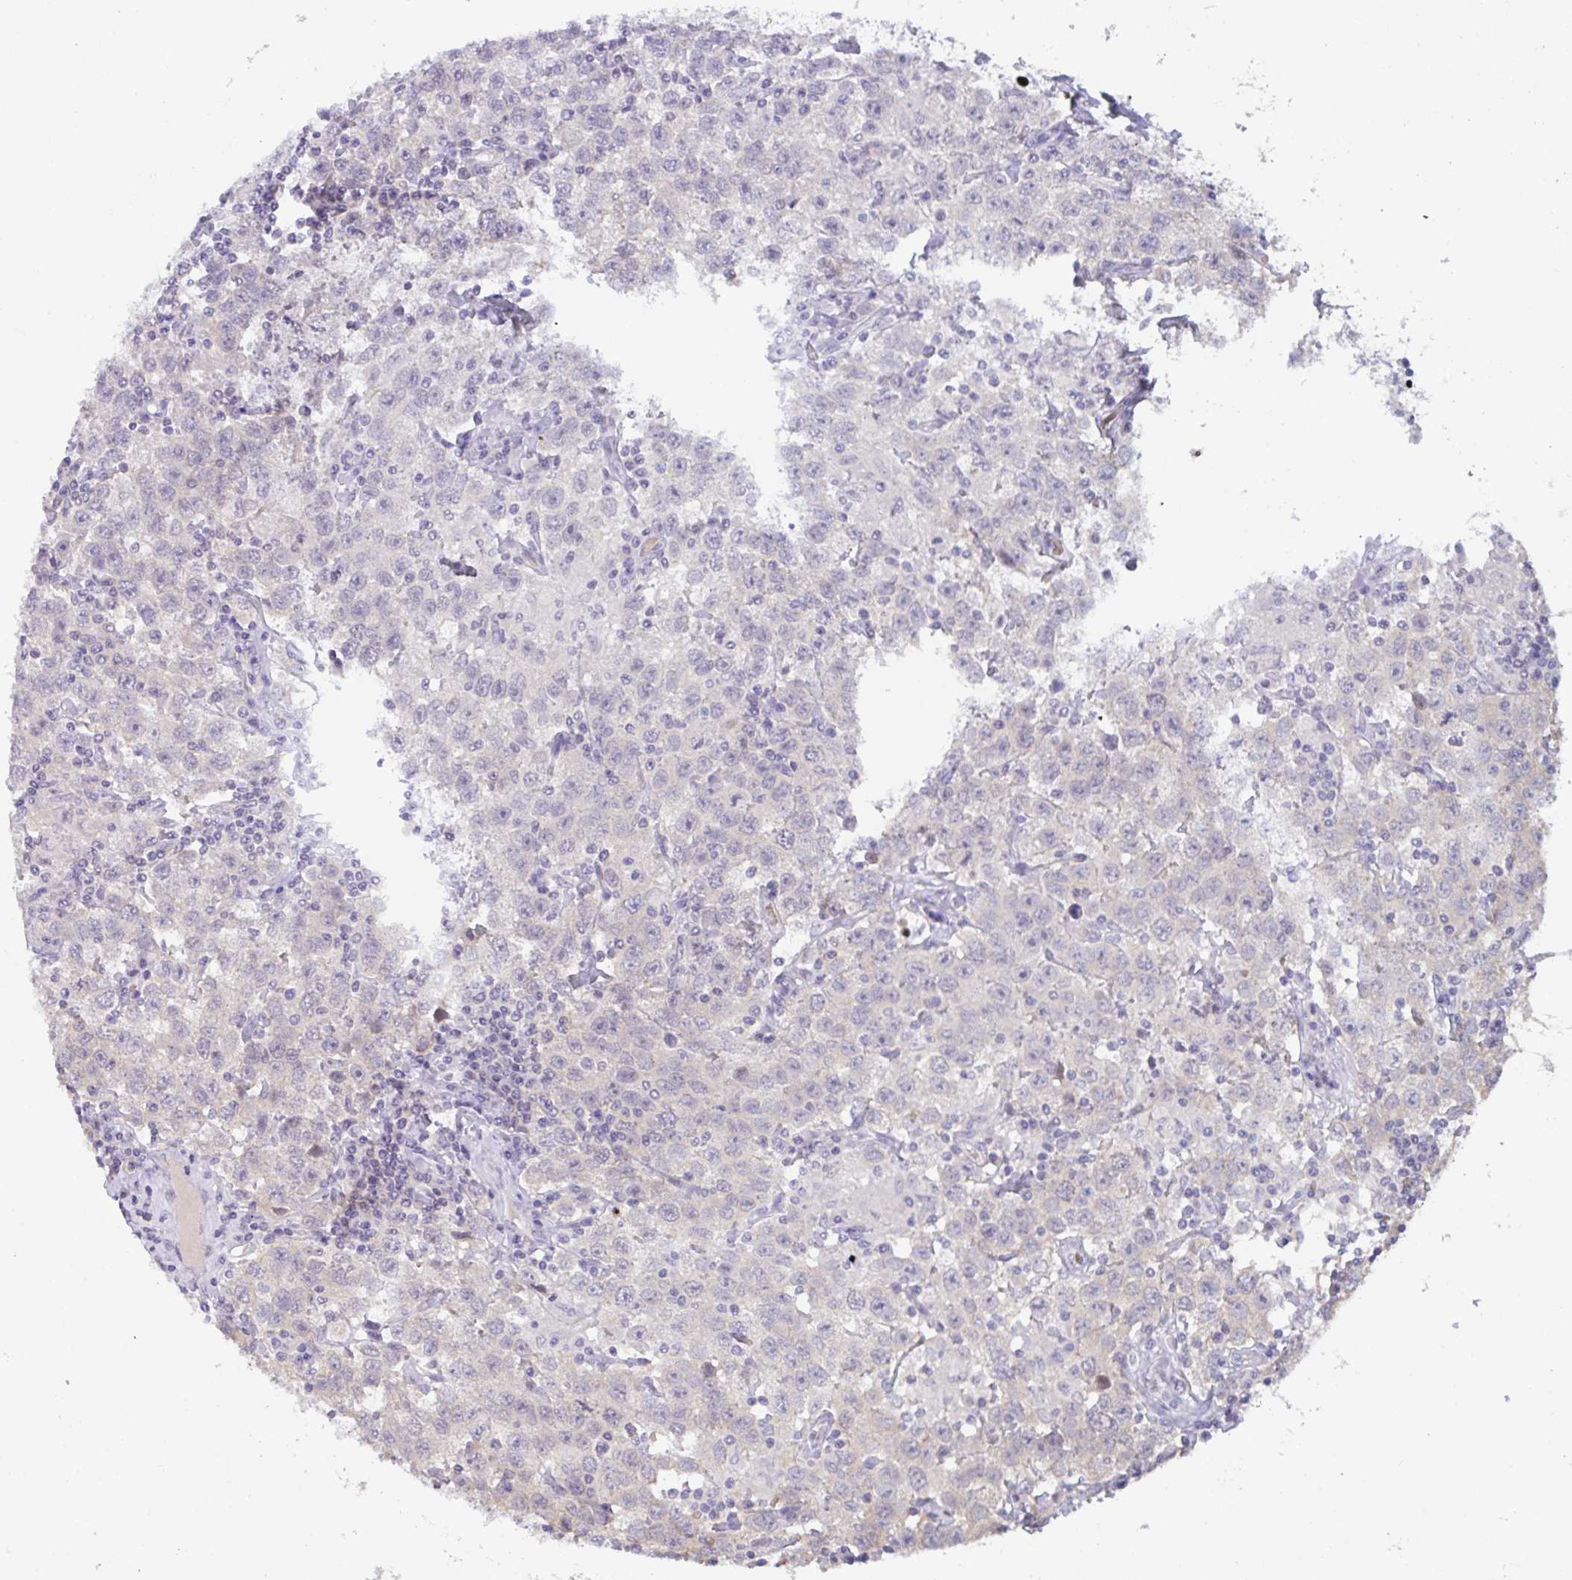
{"staining": {"intensity": "negative", "quantity": "none", "location": "none"}, "tissue": "testis cancer", "cell_type": "Tumor cells", "image_type": "cancer", "snomed": [{"axis": "morphology", "description": "Seminoma, NOS"}, {"axis": "topography", "description": "Testis"}], "caption": "Immunohistochemistry of human testis cancer exhibits no positivity in tumor cells.", "gene": "RHAG", "patient": {"sex": "male", "age": 41}}